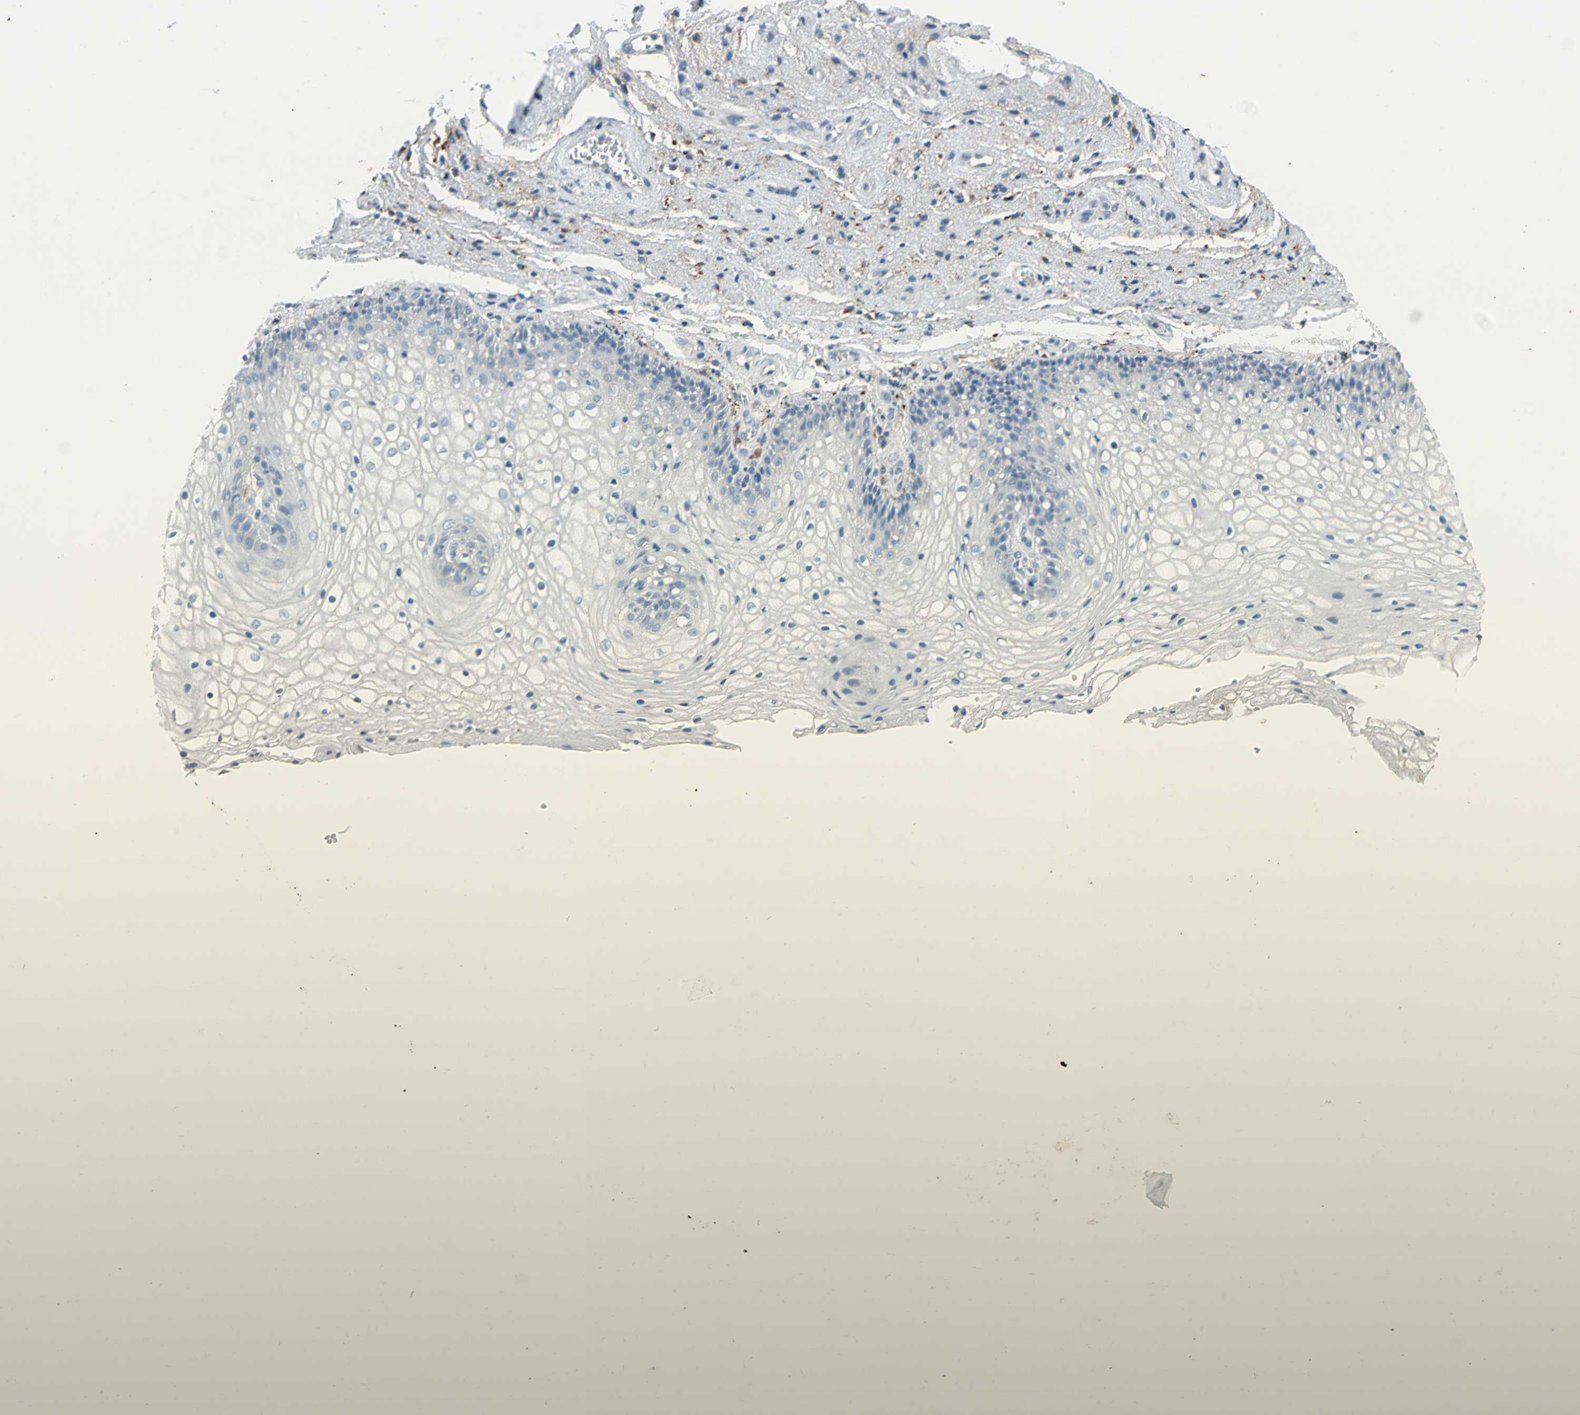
{"staining": {"intensity": "negative", "quantity": "none", "location": "none"}, "tissue": "vagina", "cell_type": "Squamous epithelial cells", "image_type": "normal", "snomed": [{"axis": "morphology", "description": "Normal tissue, NOS"}, {"axis": "topography", "description": "Vagina"}], "caption": "Protein analysis of unremarkable vagina shows no significant positivity in squamous epithelial cells. (DAB (3,3'-diaminobenzidine) IHC with hematoxylin counter stain).", "gene": "PTGDS", "patient": {"sex": "female", "age": 34}}